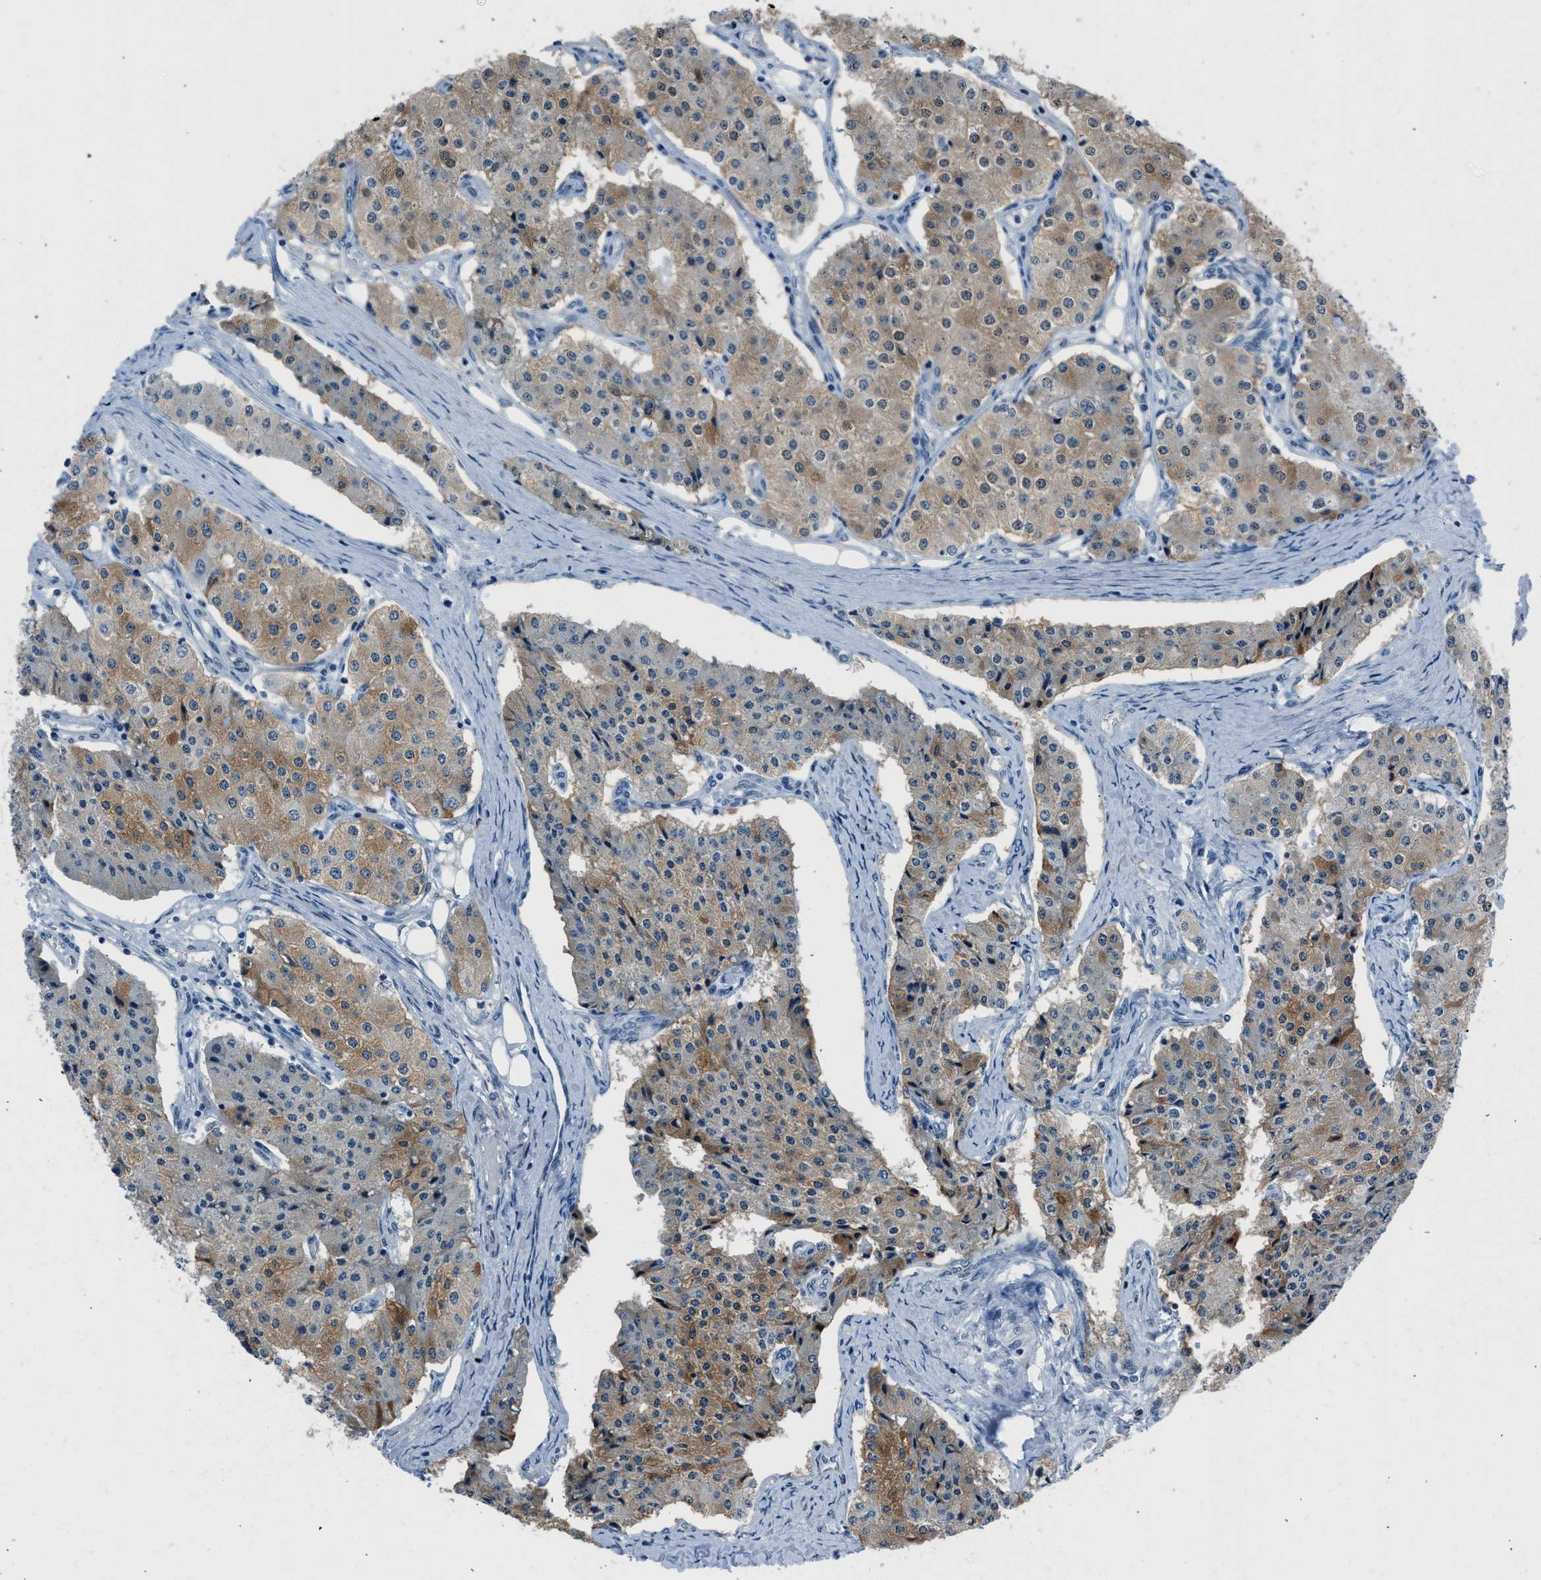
{"staining": {"intensity": "moderate", "quantity": "25%-75%", "location": "cytoplasmic/membranous"}, "tissue": "carcinoid", "cell_type": "Tumor cells", "image_type": "cancer", "snomed": [{"axis": "morphology", "description": "Carcinoid, malignant, NOS"}, {"axis": "topography", "description": "Colon"}], "caption": "Malignant carcinoid was stained to show a protein in brown. There is medium levels of moderate cytoplasmic/membranous expression in approximately 25%-75% of tumor cells. (IHC, brightfield microscopy, high magnification).", "gene": "RNF41", "patient": {"sex": "female", "age": 52}}